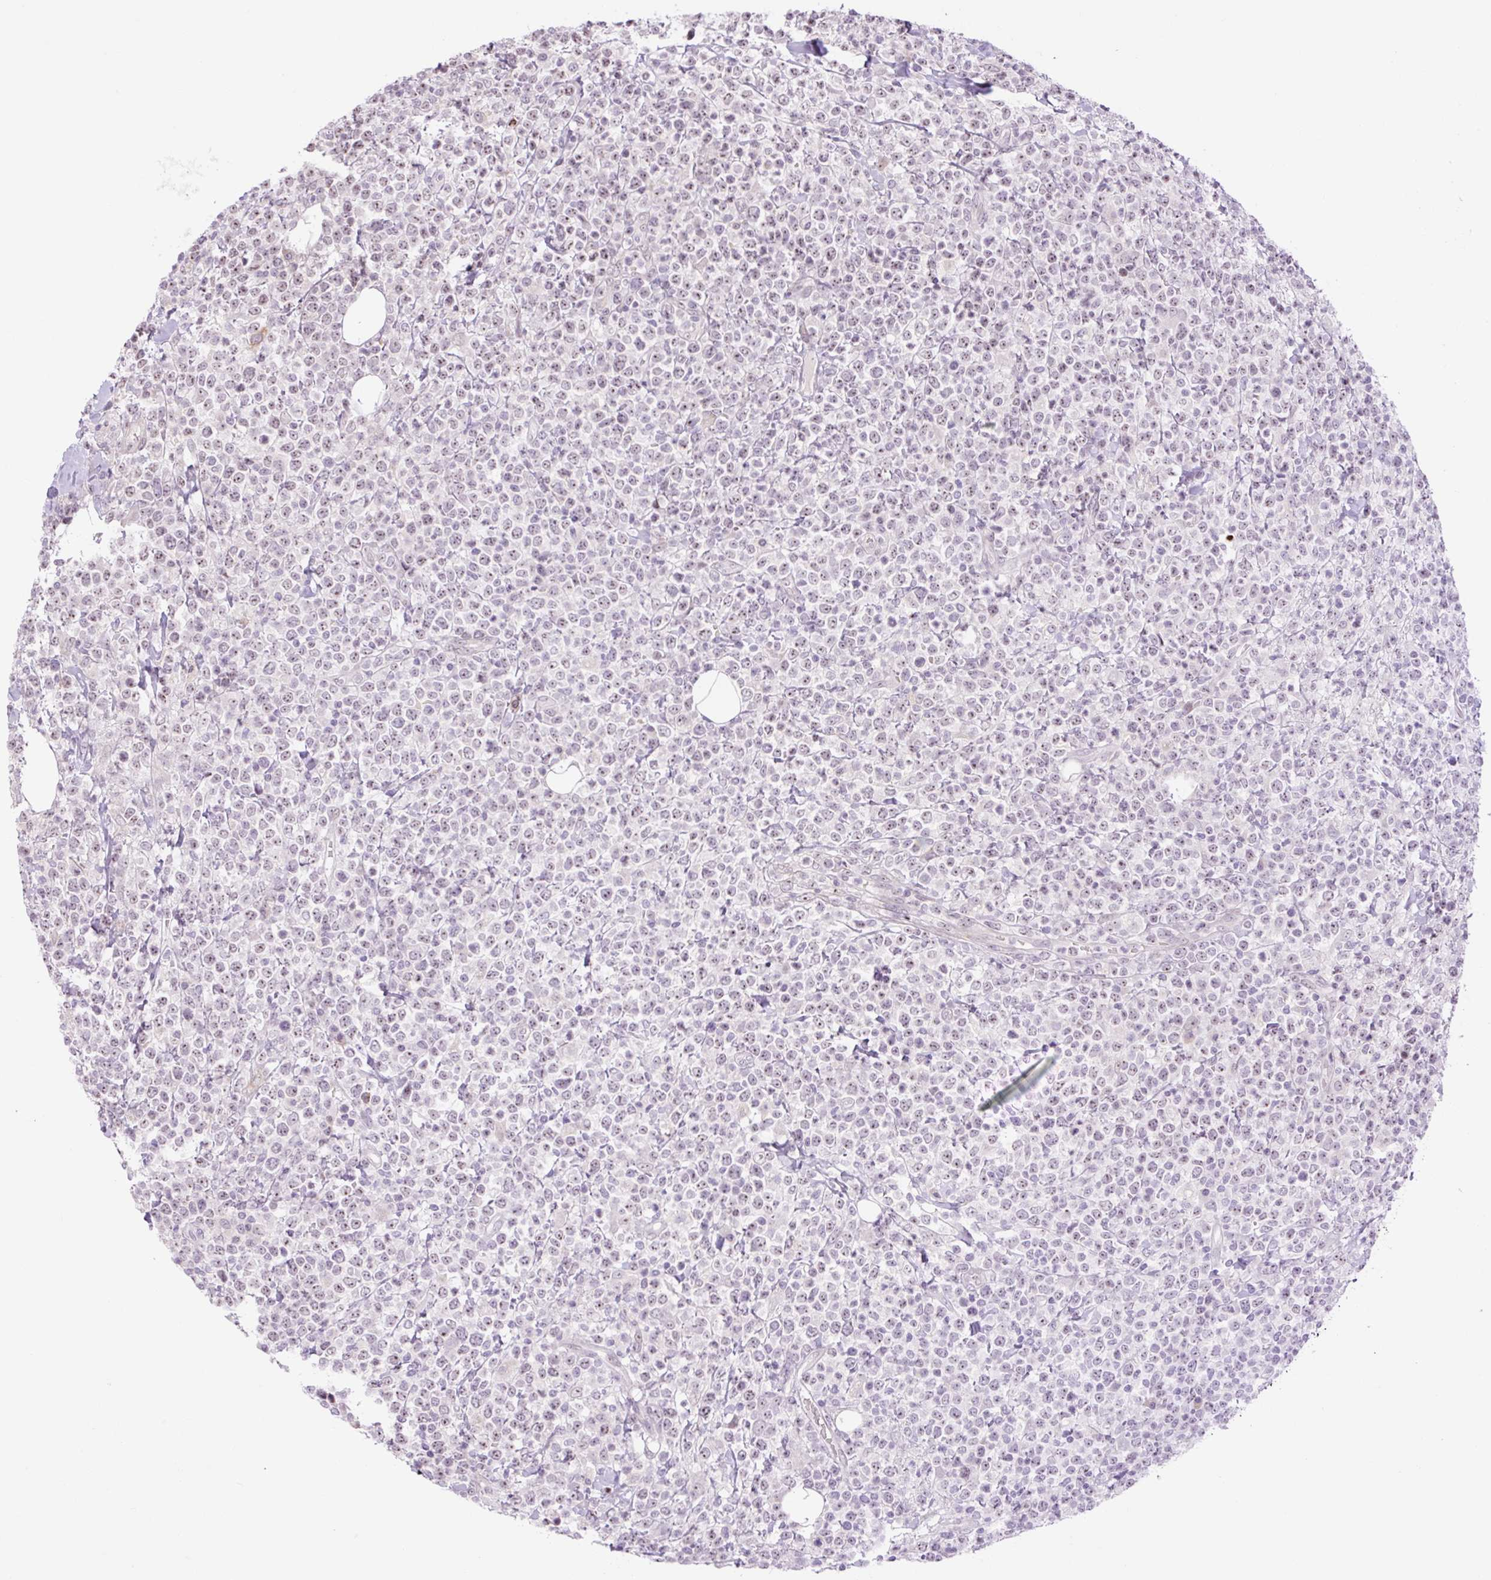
{"staining": {"intensity": "weak", "quantity": "25%-75%", "location": "nuclear"}, "tissue": "lymphoma", "cell_type": "Tumor cells", "image_type": "cancer", "snomed": [{"axis": "morphology", "description": "Malignant lymphoma, non-Hodgkin's type, High grade"}, {"axis": "topography", "description": "Colon"}], "caption": "Immunohistochemistry (IHC) (DAB) staining of high-grade malignant lymphoma, non-Hodgkin's type reveals weak nuclear protein positivity in about 25%-75% of tumor cells.", "gene": "ZNF417", "patient": {"sex": "female", "age": 53}}